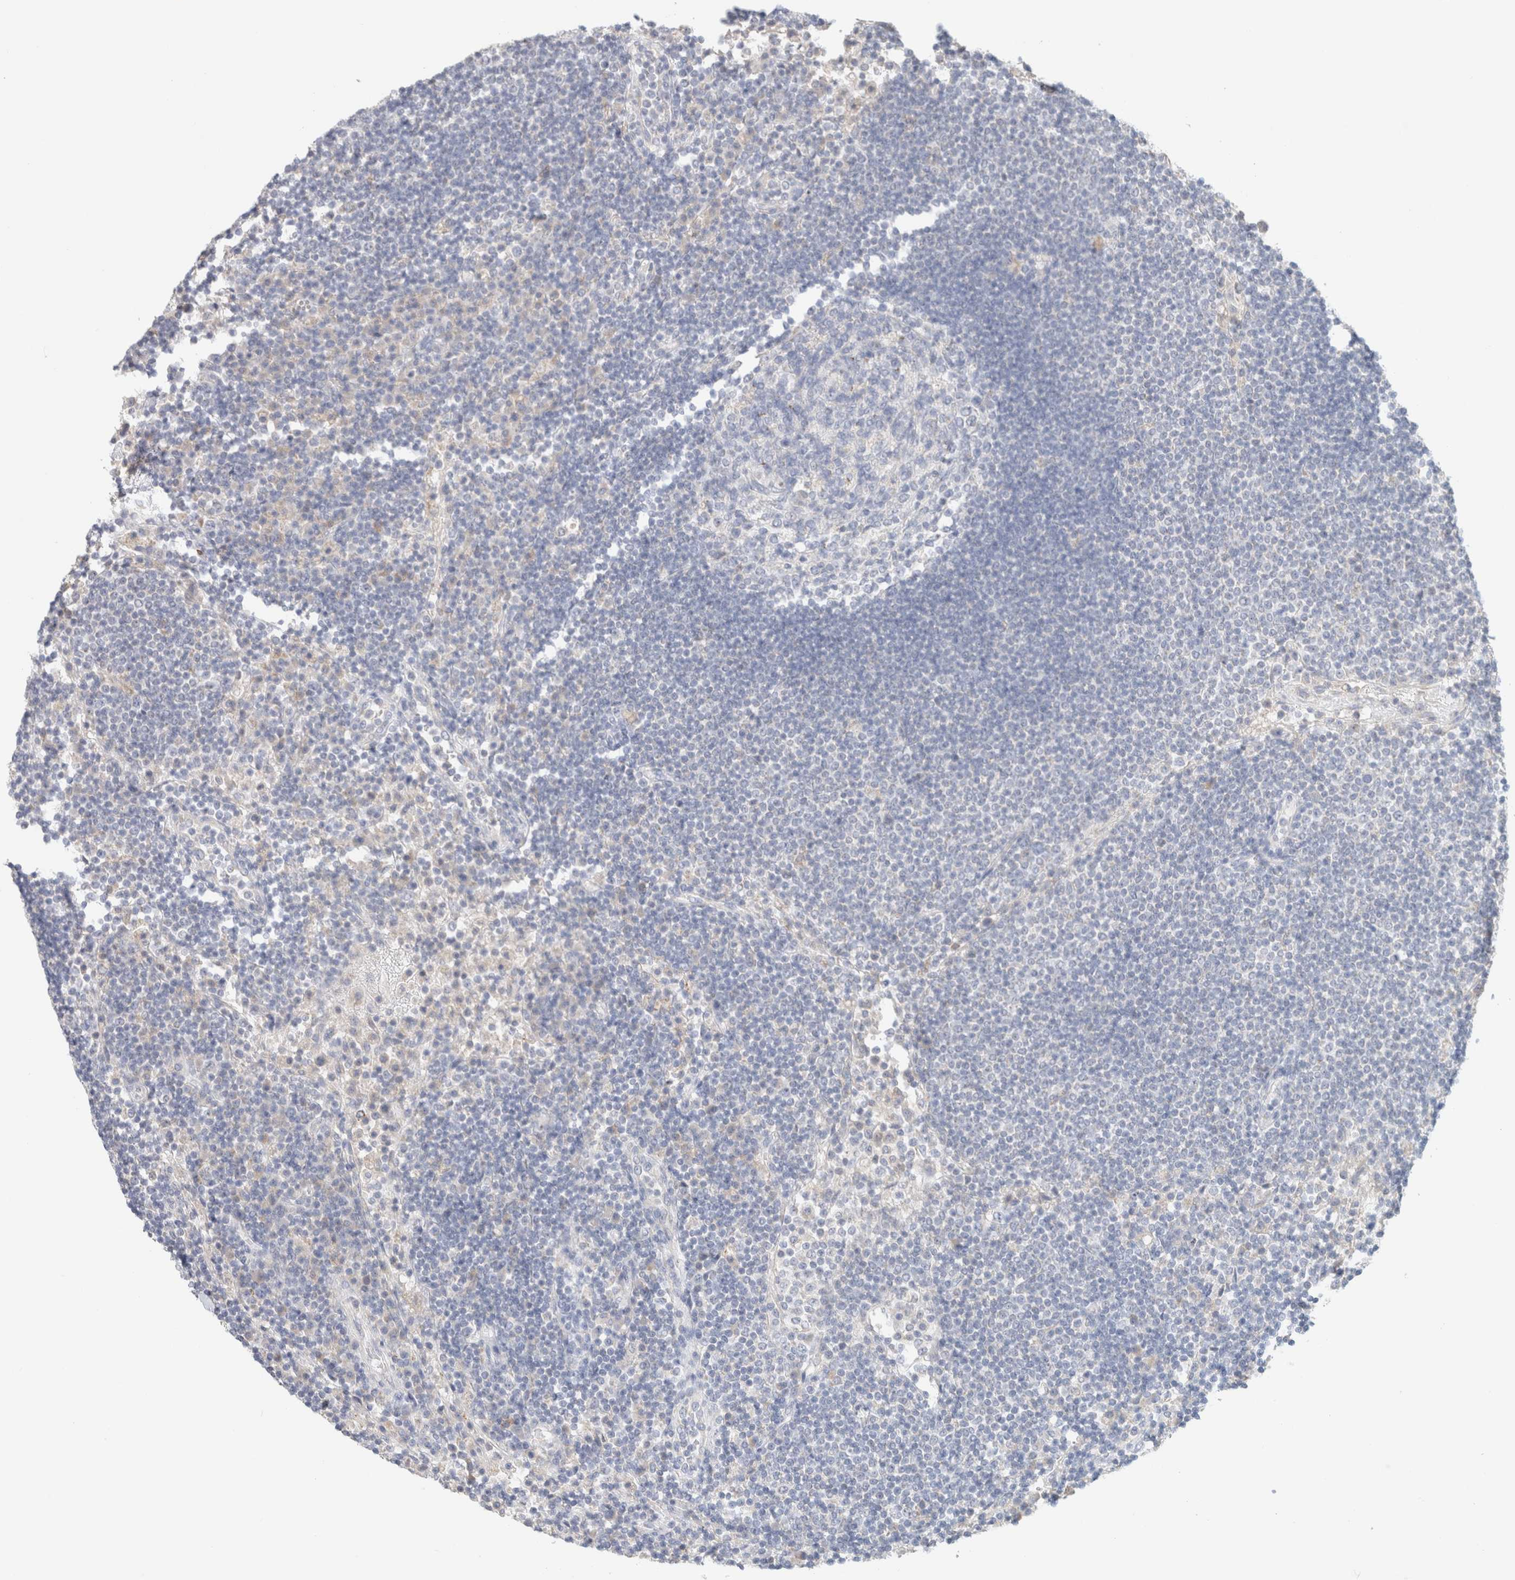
{"staining": {"intensity": "negative", "quantity": "none", "location": "none"}, "tissue": "lymph node", "cell_type": "Germinal center cells", "image_type": "normal", "snomed": [{"axis": "morphology", "description": "Normal tissue, NOS"}, {"axis": "topography", "description": "Lymph node"}], "caption": "The photomicrograph demonstrates no significant positivity in germinal center cells of lymph node. The staining was performed using DAB to visualize the protein expression in brown, while the nuclei were stained in blue with hematoxylin (Magnification: 20x).", "gene": "HEXD", "patient": {"sex": "female", "age": 53}}